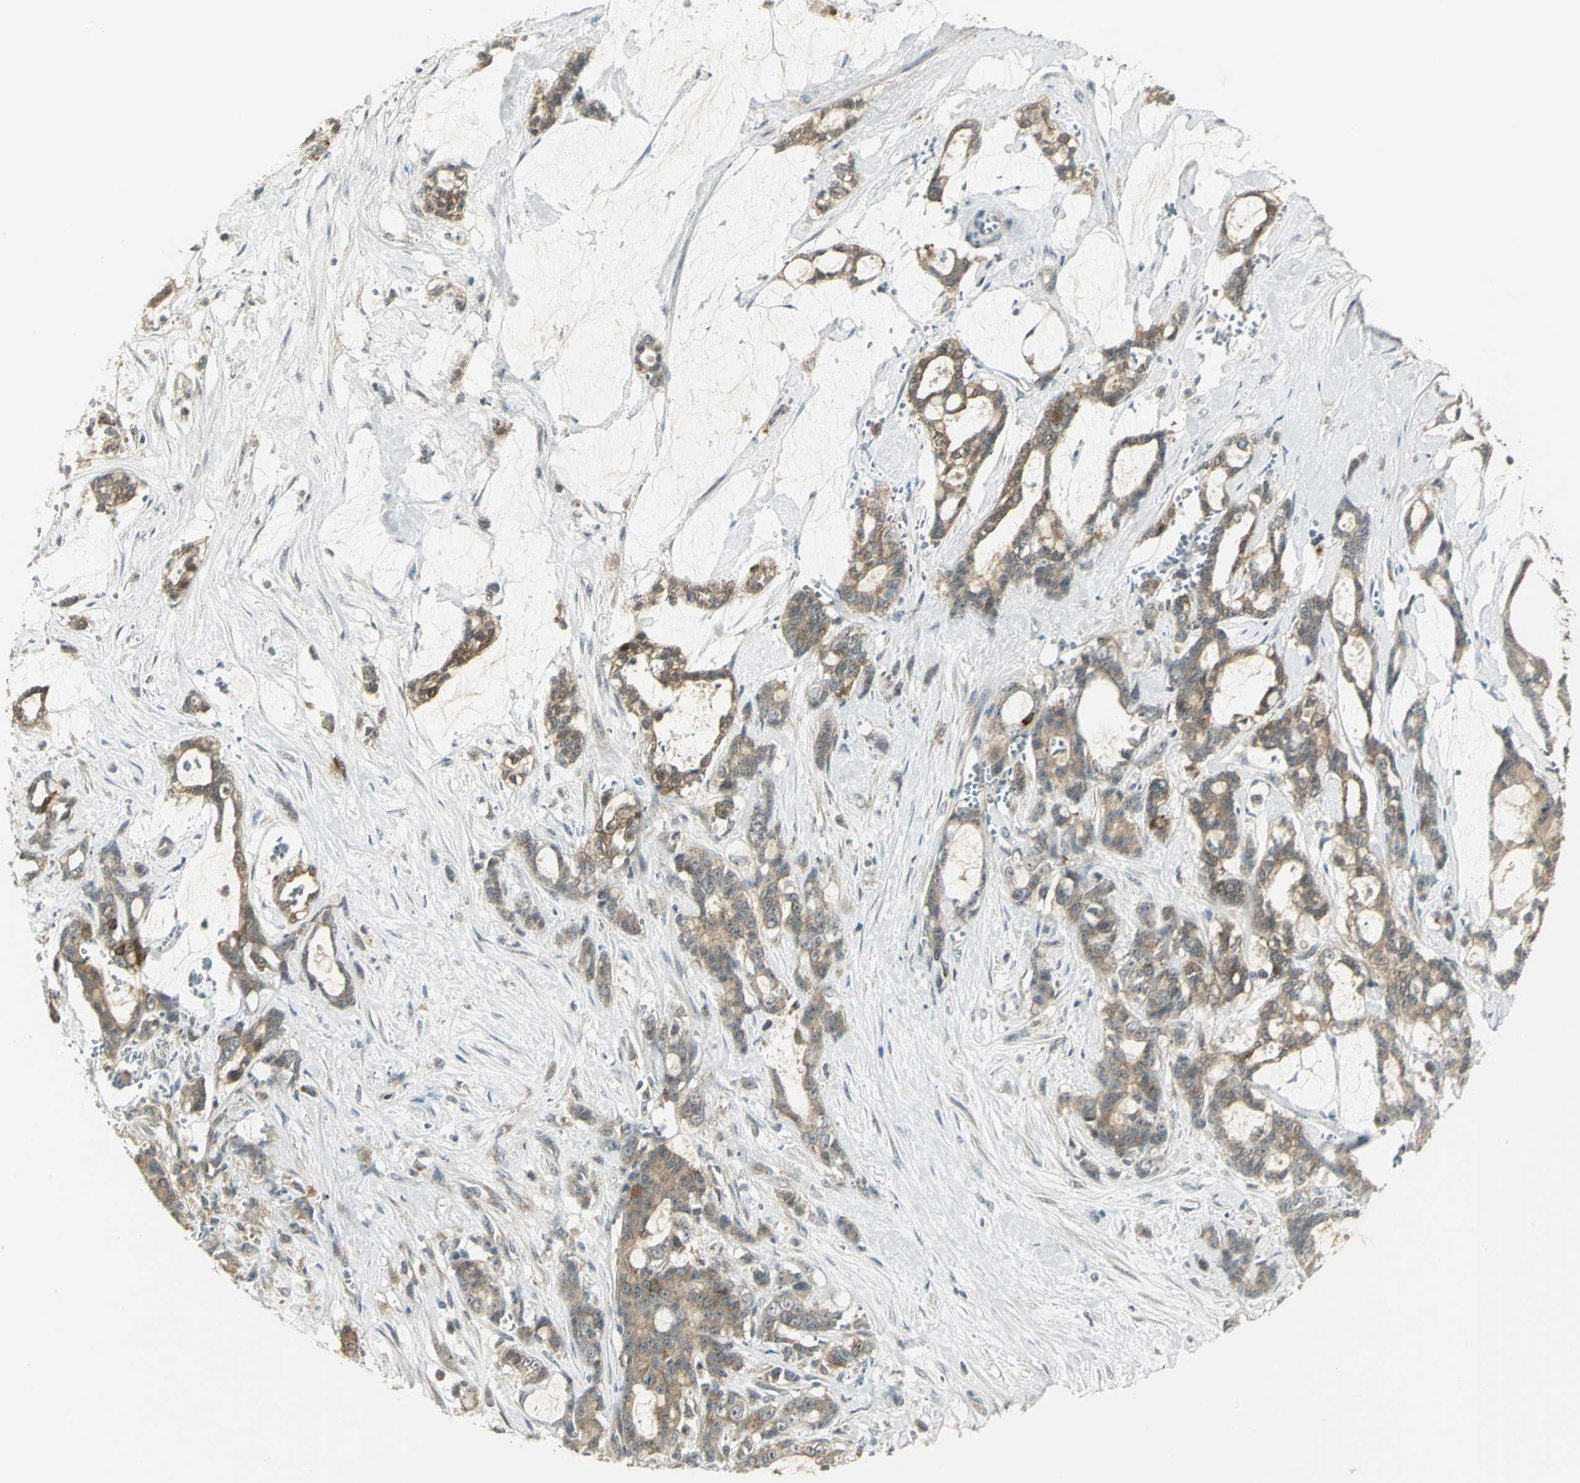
{"staining": {"intensity": "moderate", "quantity": ">75%", "location": "cytoplasmic/membranous"}, "tissue": "pancreatic cancer", "cell_type": "Tumor cells", "image_type": "cancer", "snomed": [{"axis": "morphology", "description": "Adenocarcinoma, NOS"}, {"axis": "topography", "description": "Pancreas"}], "caption": "Tumor cells reveal medium levels of moderate cytoplasmic/membranous positivity in approximately >75% of cells in human pancreatic cancer (adenocarcinoma). (Brightfield microscopy of DAB IHC at high magnification).", "gene": "MAPK8IP3", "patient": {"sex": "female", "age": 73}}